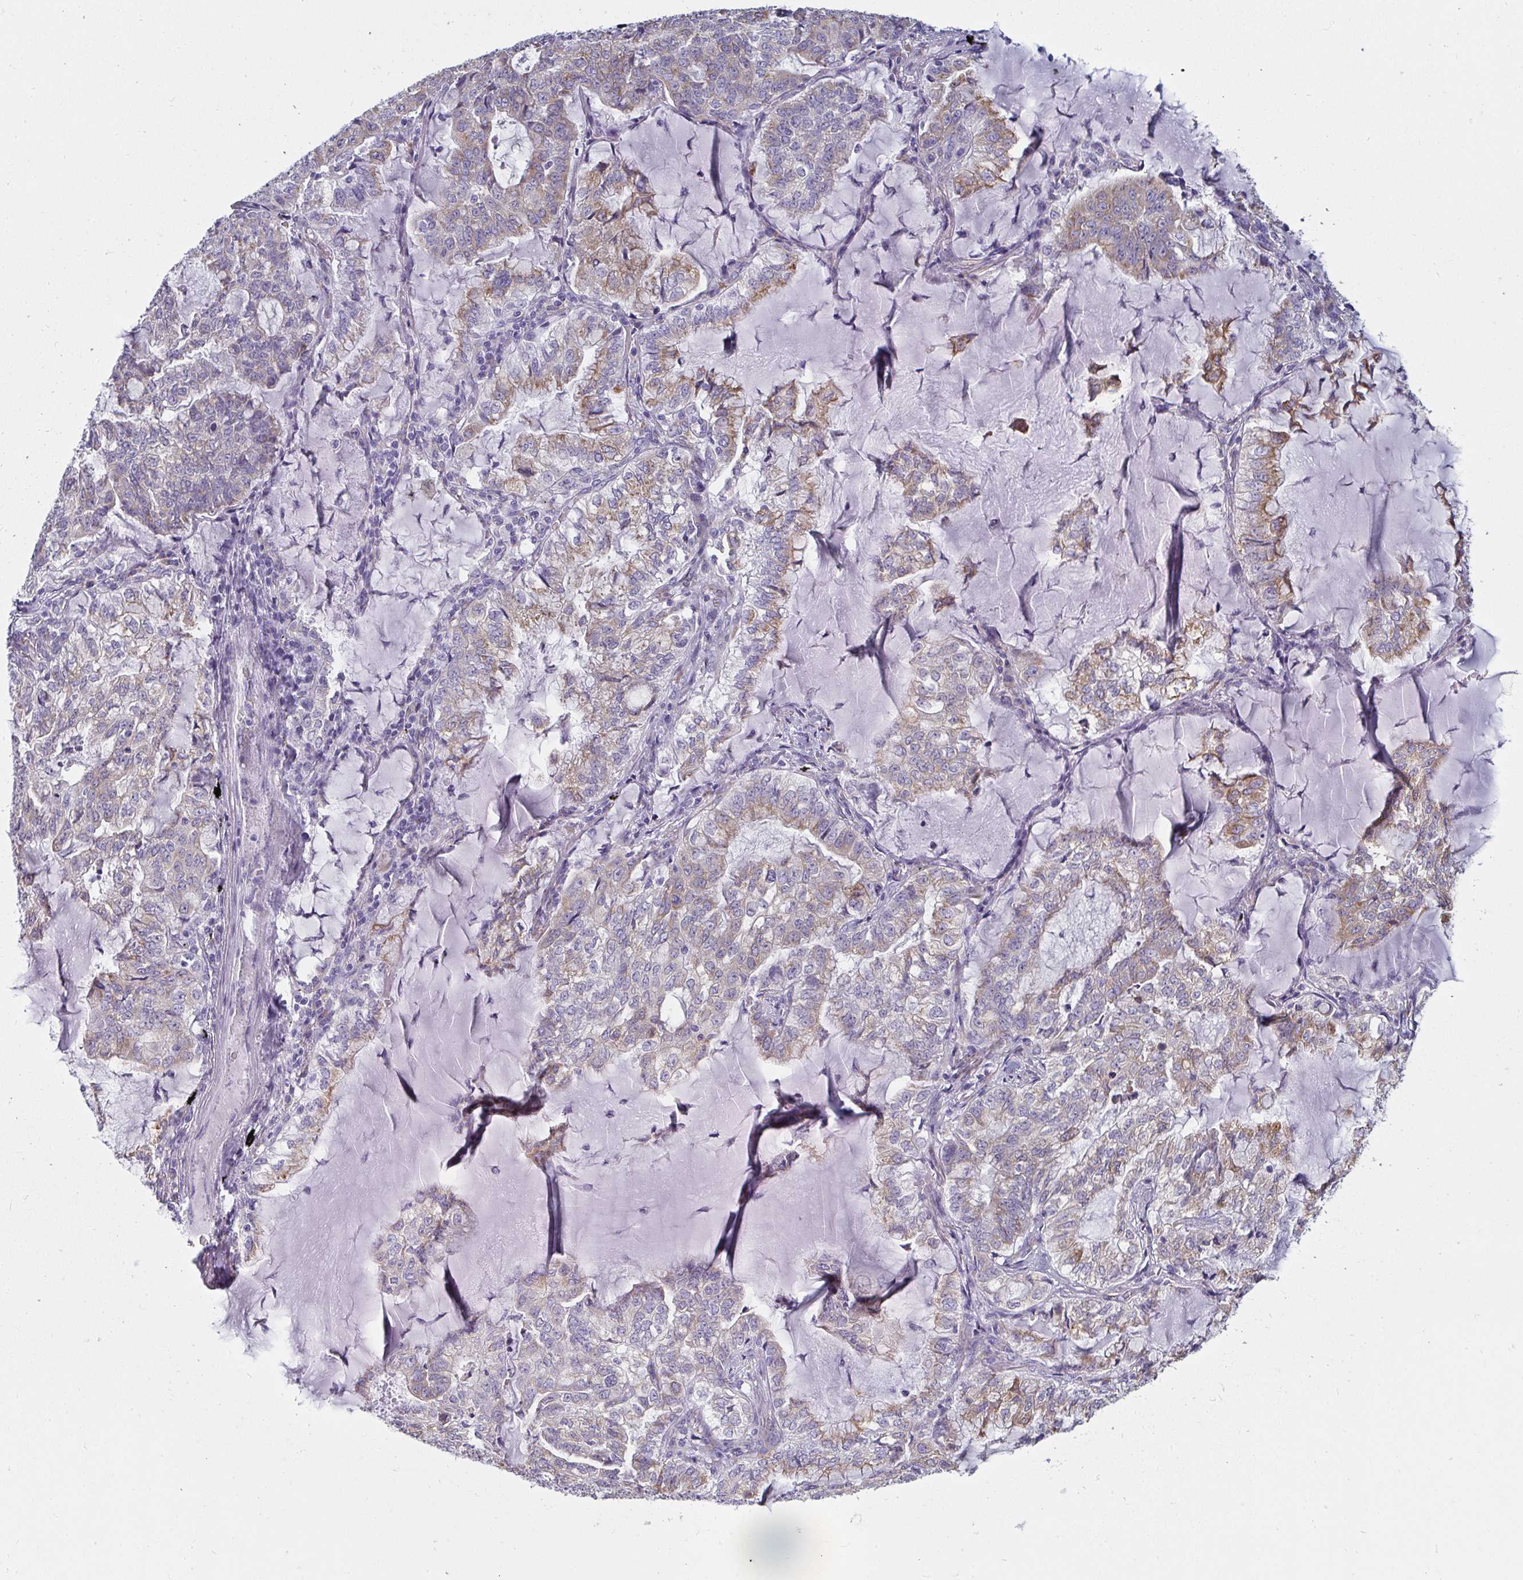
{"staining": {"intensity": "moderate", "quantity": "25%-75%", "location": "cytoplasmic/membranous"}, "tissue": "lung cancer", "cell_type": "Tumor cells", "image_type": "cancer", "snomed": [{"axis": "morphology", "description": "Adenocarcinoma, NOS"}, {"axis": "topography", "description": "Lymph node"}, {"axis": "topography", "description": "Lung"}], "caption": "A high-resolution image shows IHC staining of lung cancer, which shows moderate cytoplasmic/membranous positivity in about 25%-75% of tumor cells. Using DAB (3,3'-diaminobenzidine) (brown) and hematoxylin (blue) stains, captured at high magnification using brightfield microscopy.", "gene": "SHROOM1", "patient": {"sex": "male", "age": 66}}